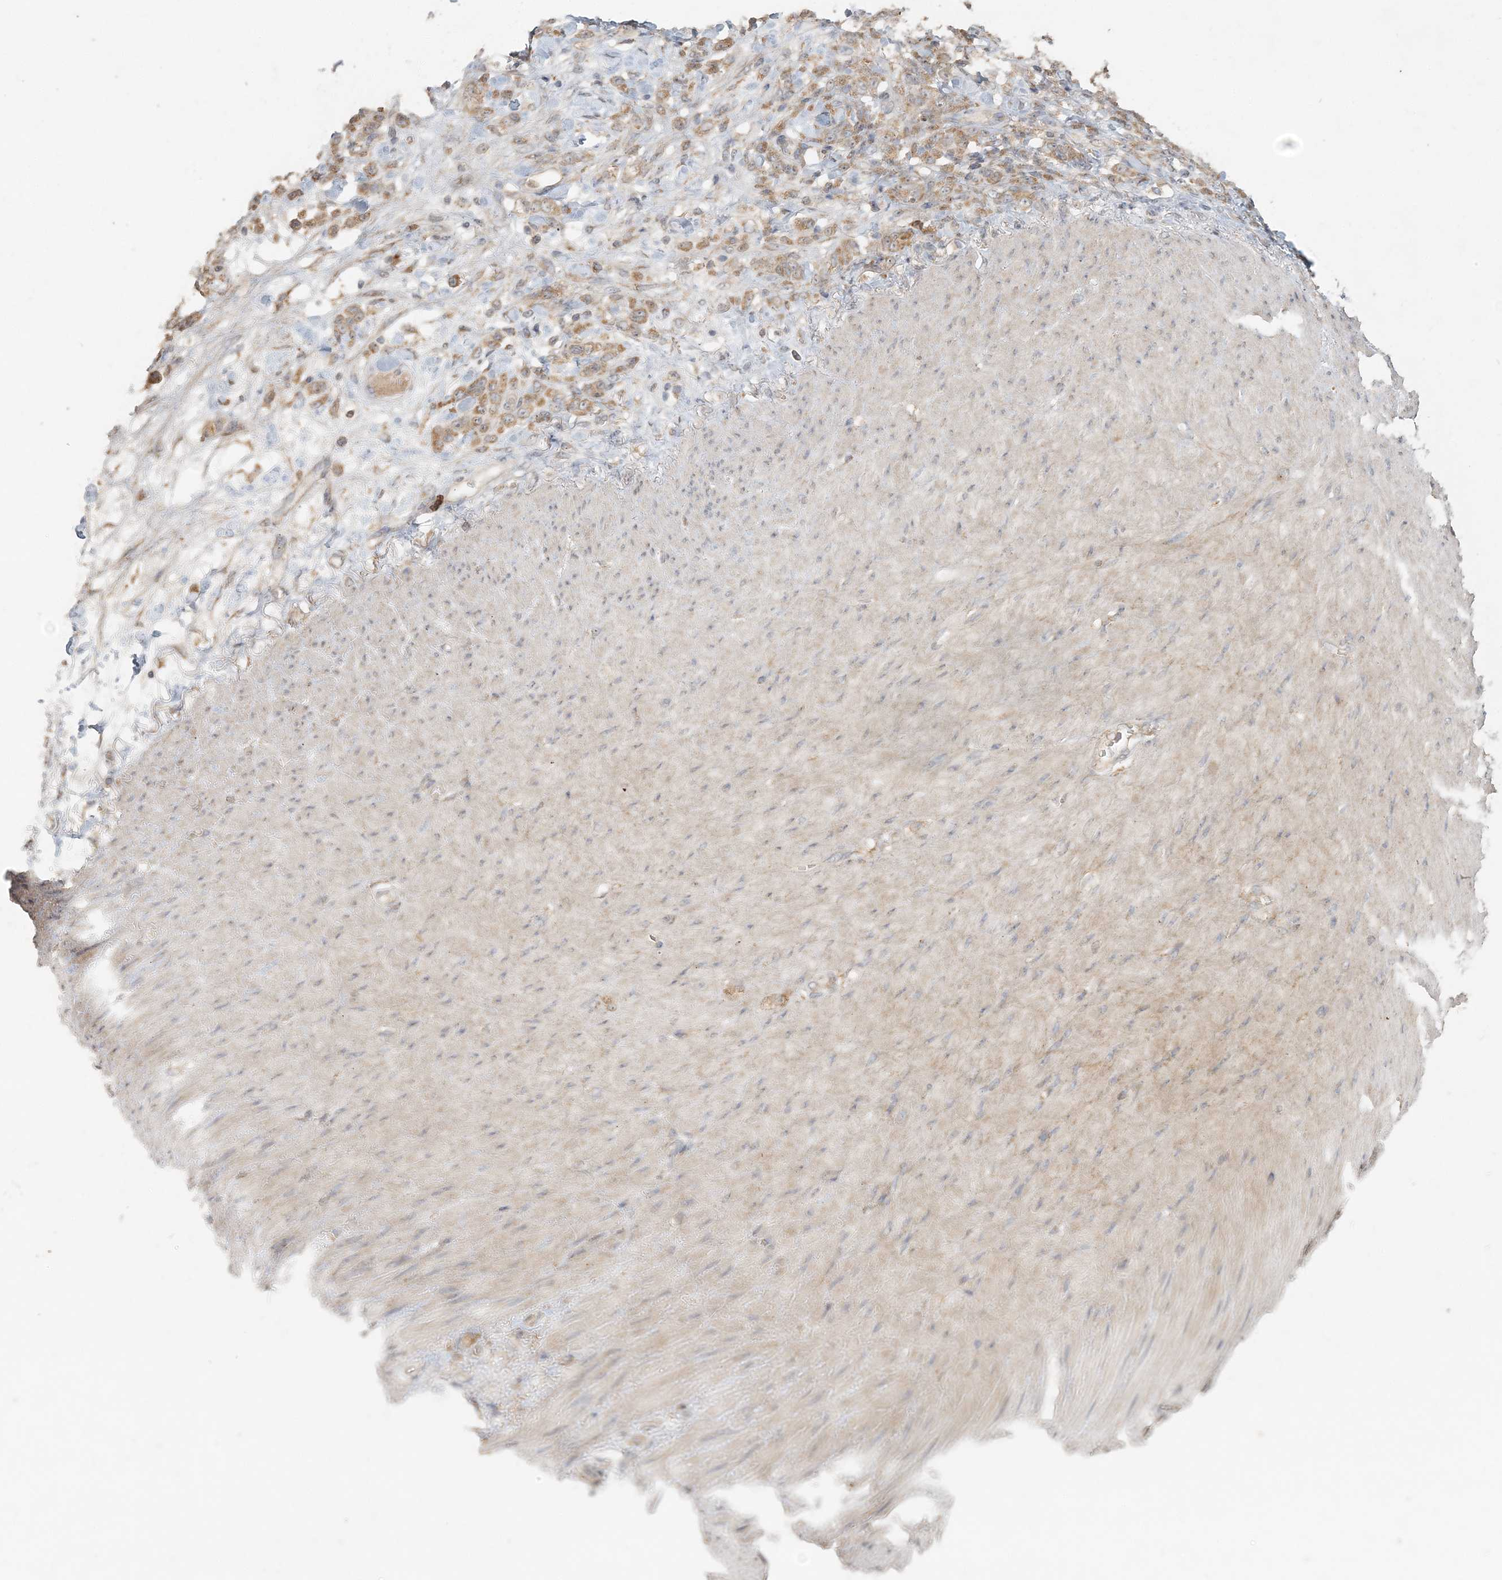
{"staining": {"intensity": "moderate", "quantity": ">75%", "location": "cytoplasmic/membranous"}, "tissue": "stomach cancer", "cell_type": "Tumor cells", "image_type": "cancer", "snomed": [{"axis": "morphology", "description": "Normal tissue, NOS"}, {"axis": "morphology", "description": "Adenocarcinoma, NOS"}, {"axis": "topography", "description": "Stomach"}], "caption": "Human stomach adenocarcinoma stained for a protein (brown) reveals moderate cytoplasmic/membranous positive expression in approximately >75% of tumor cells.", "gene": "RAB14", "patient": {"sex": "male", "age": 82}}